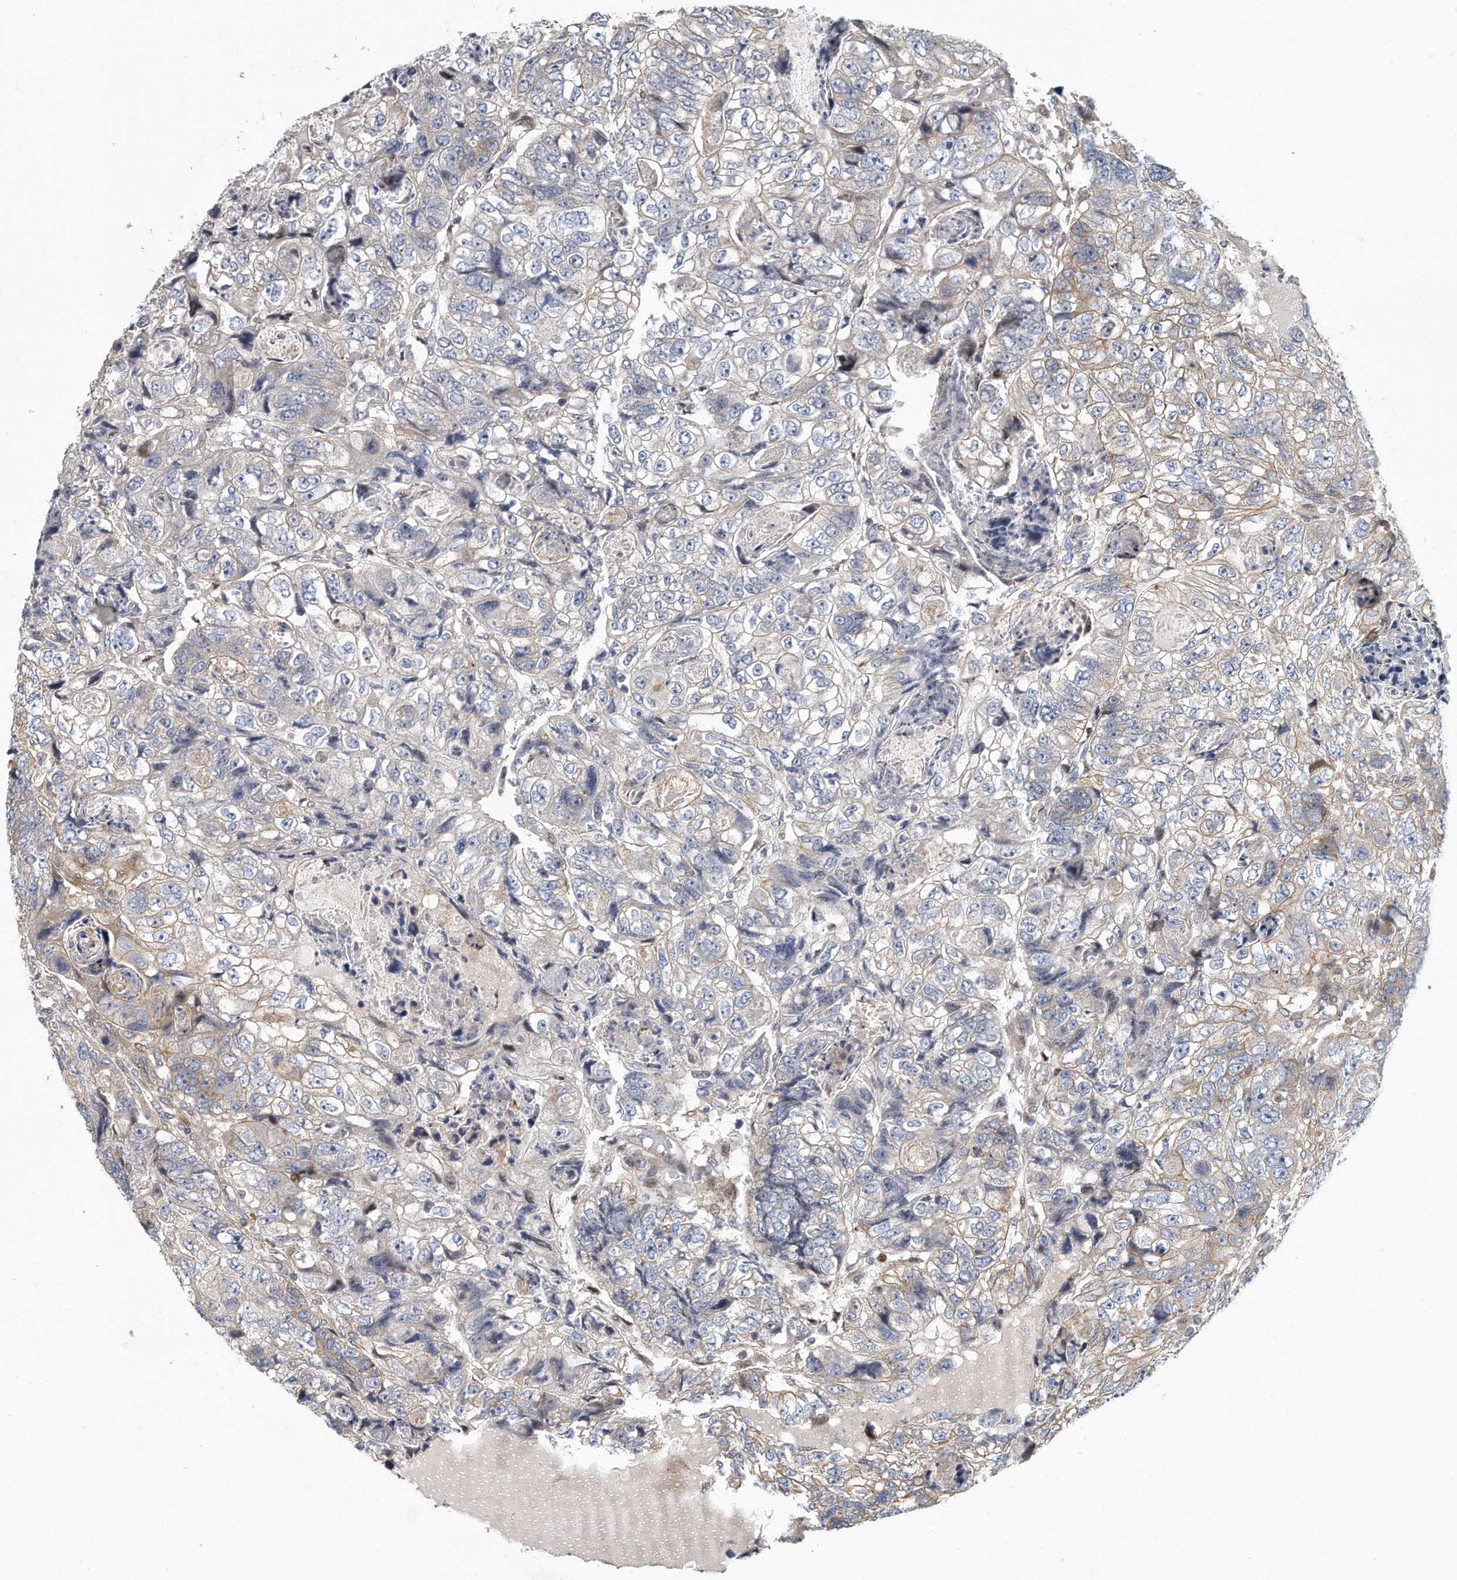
{"staining": {"intensity": "moderate", "quantity": "<25%", "location": "cytoplasmic/membranous"}, "tissue": "colorectal cancer", "cell_type": "Tumor cells", "image_type": "cancer", "snomed": [{"axis": "morphology", "description": "Adenocarcinoma, NOS"}, {"axis": "topography", "description": "Rectum"}], "caption": "Brown immunohistochemical staining in human colorectal cancer (adenocarcinoma) exhibits moderate cytoplasmic/membranous expression in approximately <25% of tumor cells.", "gene": "PCDH8", "patient": {"sex": "male", "age": 59}}